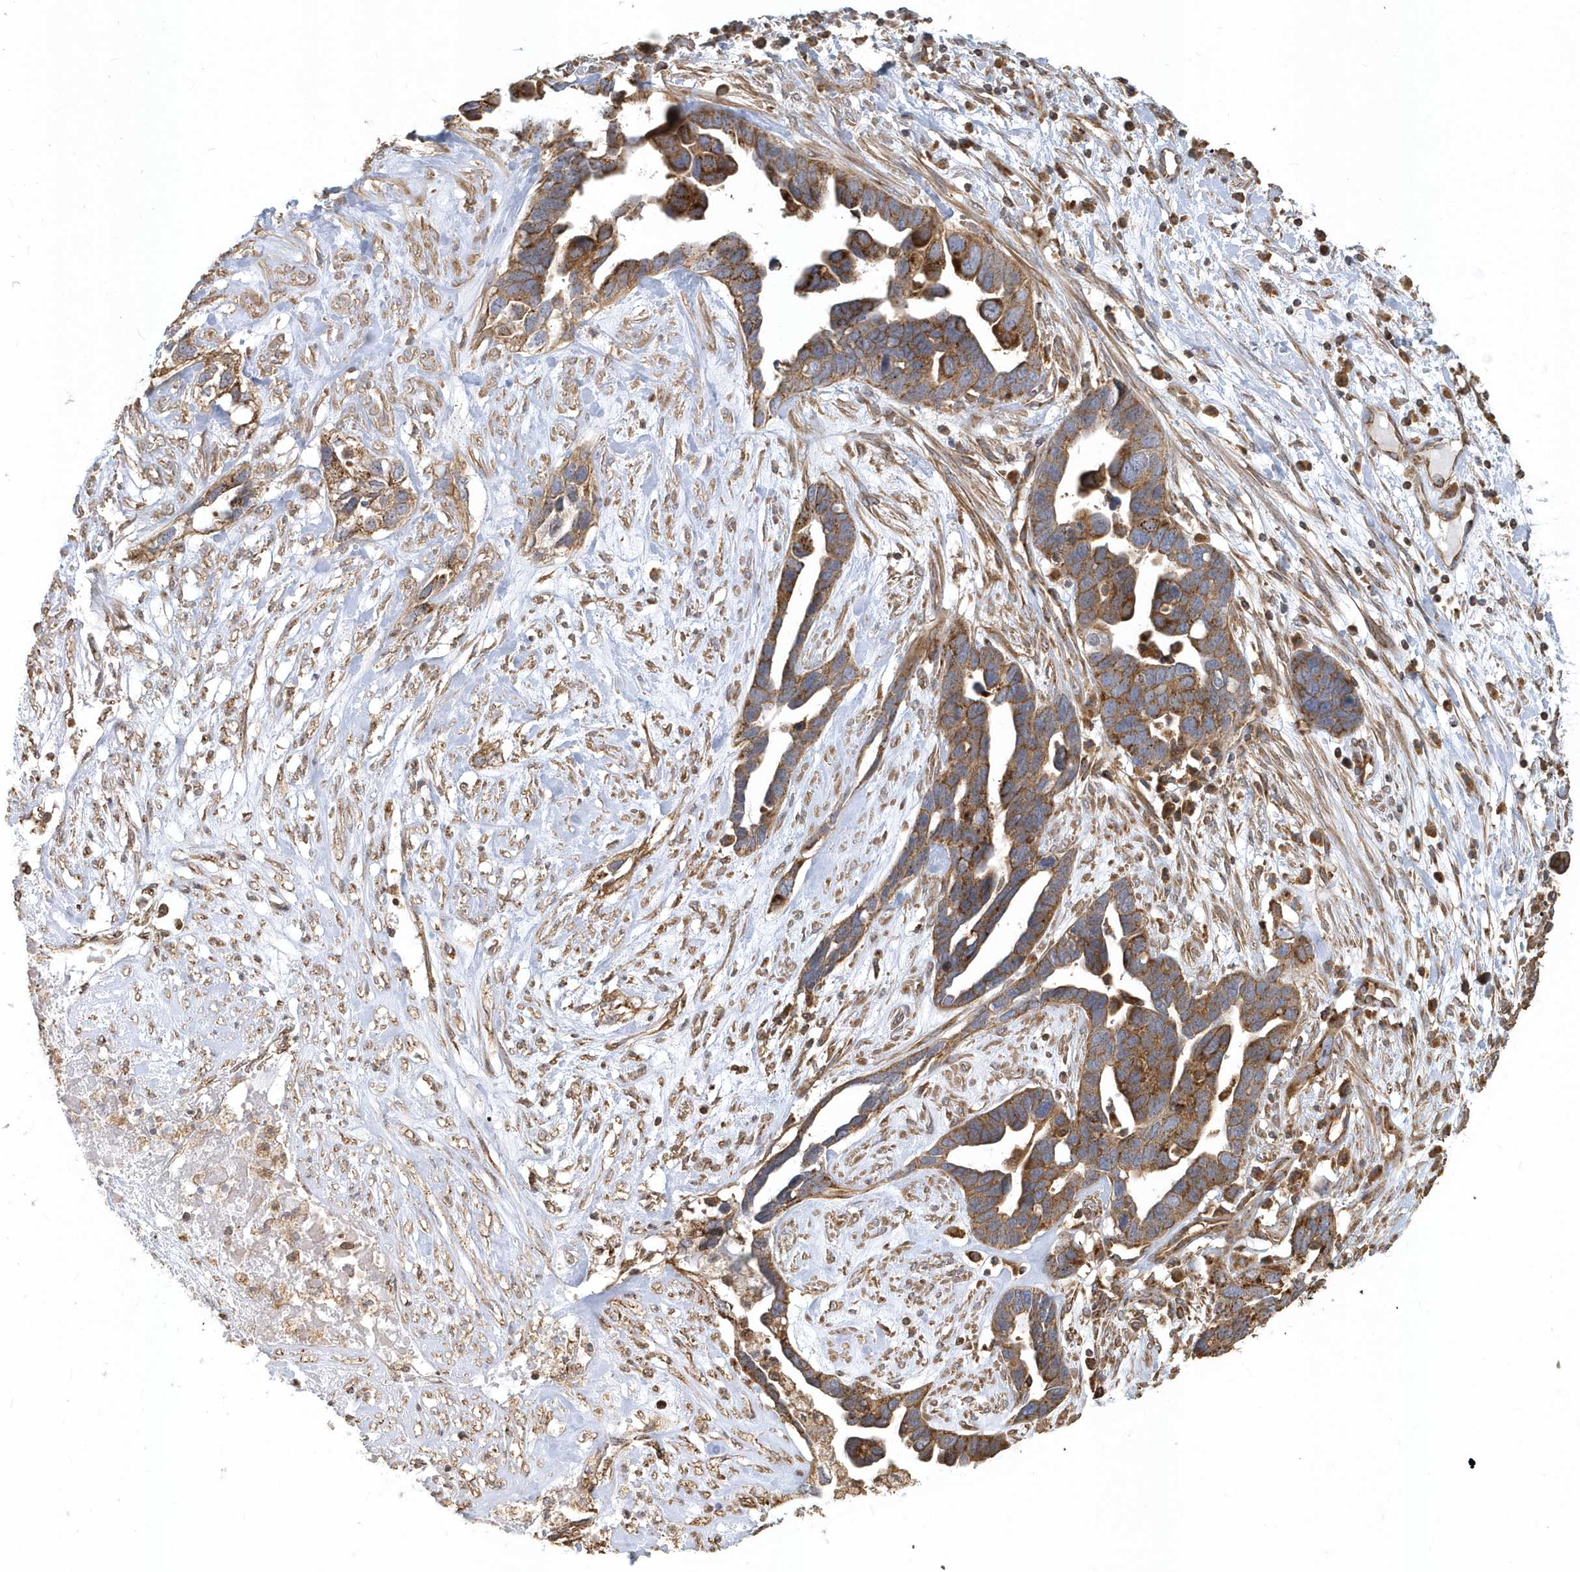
{"staining": {"intensity": "moderate", "quantity": ">75%", "location": "cytoplasmic/membranous"}, "tissue": "ovarian cancer", "cell_type": "Tumor cells", "image_type": "cancer", "snomed": [{"axis": "morphology", "description": "Cystadenocarcinoma, serous, NOS"}, {"axis": "topography", "description": "Ovary"}], "caption": "Ovarian serous cystadenocarcinoma stained with DAB (3,3'-diaminobenzidine) IHC demonstrates medium levels of moderate cytoplasmic/membranous positivity in approximately >75% of tumor cells. (DAB IHC with brightfield microscopy, high magnification).", "gene": "TRAIP", "patient": {"sex": "female", "age": 54}}